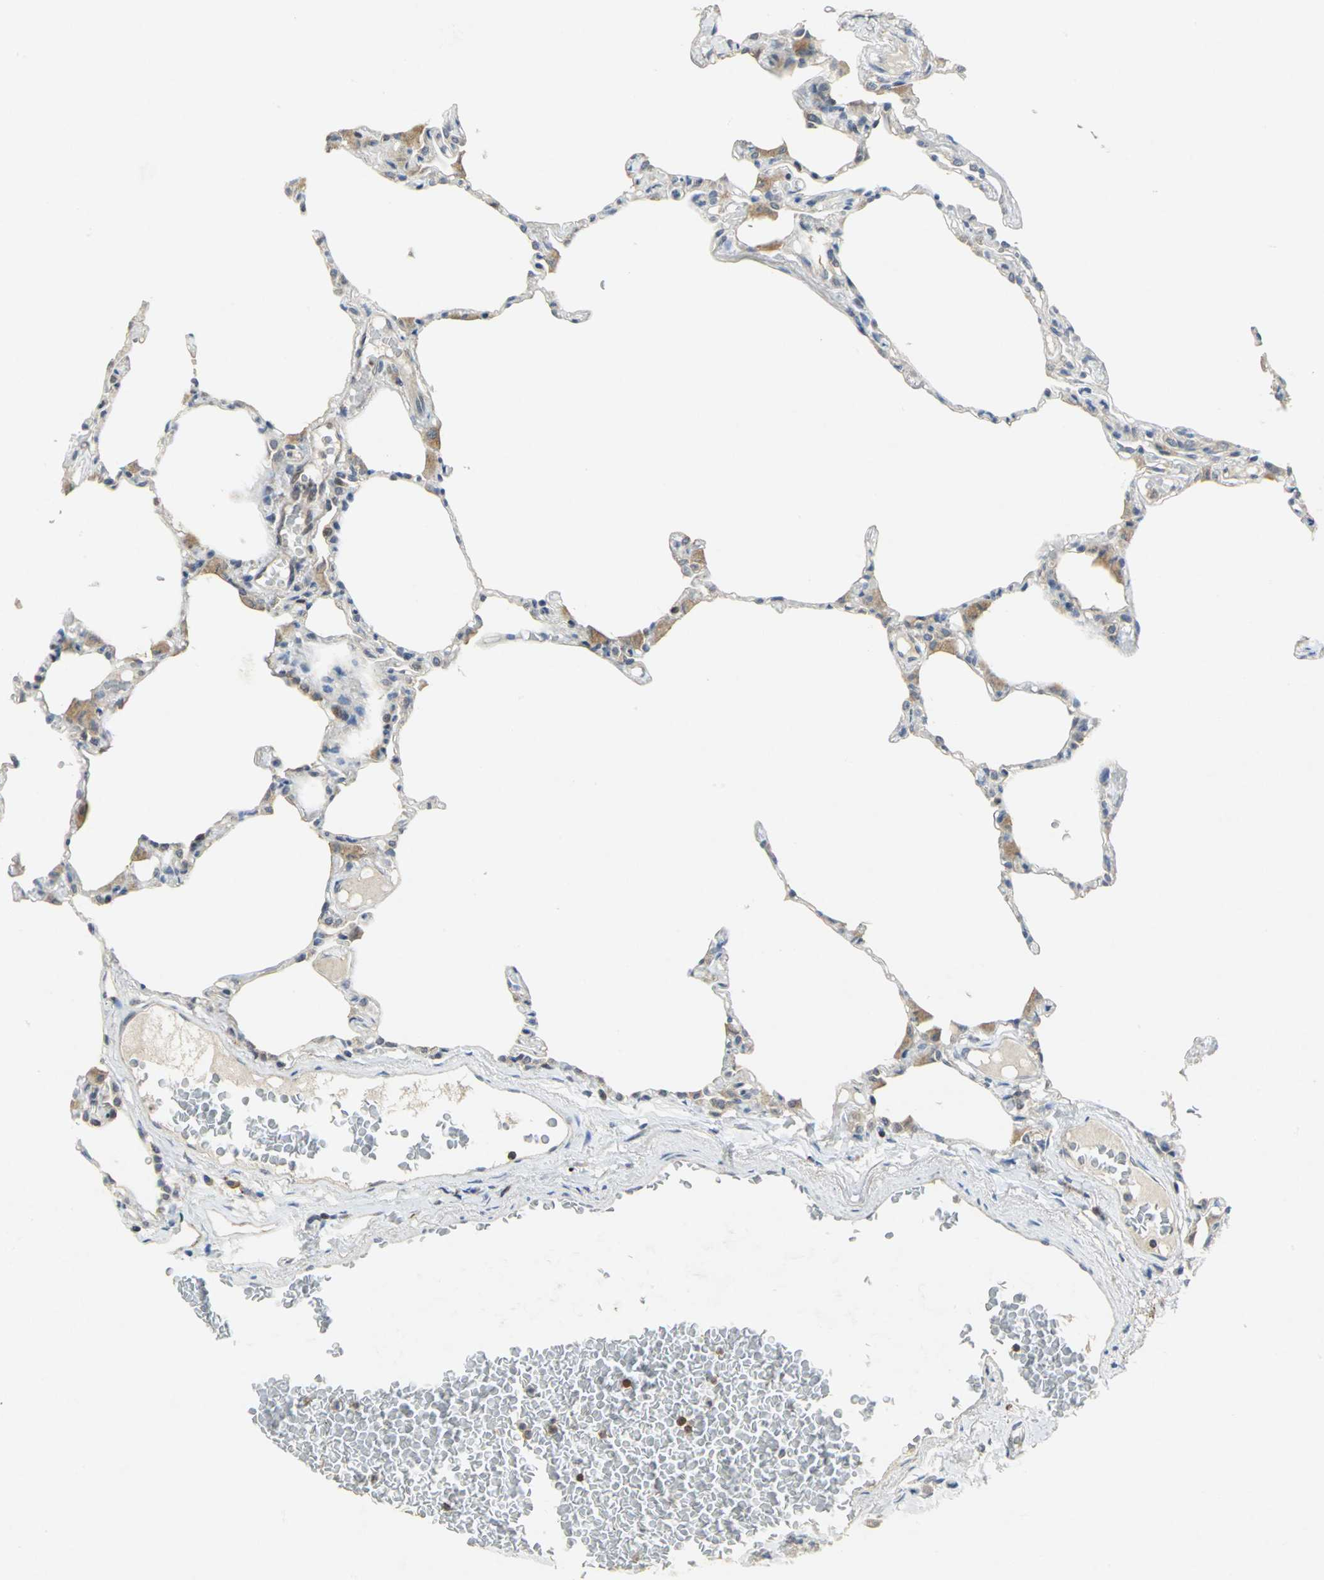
{"staining": {"intensity": "strong", "quantity": ">75%", "location": "nuclear"}, "tissue": "lung", "cell_type": "Alveolar cells", "image_type": "normal", "snomed": [{"axis": "morphology", "description": "Normal tissue, NOS"}, {"axis": "topography", "description": "Lung"}], "caption": "Immunohistochemistry staining of normal lung, which displays high levels of strong nuclear staining in approximately >75% of alveolar cells indicating strong nuclear protein expression. The staining was performed using DAB (brown) for protein detection and nuclei were counterstained in hematoxylin (blue).", "gene": "PPIA", "patient": {"sex": "female", "age": 49}}